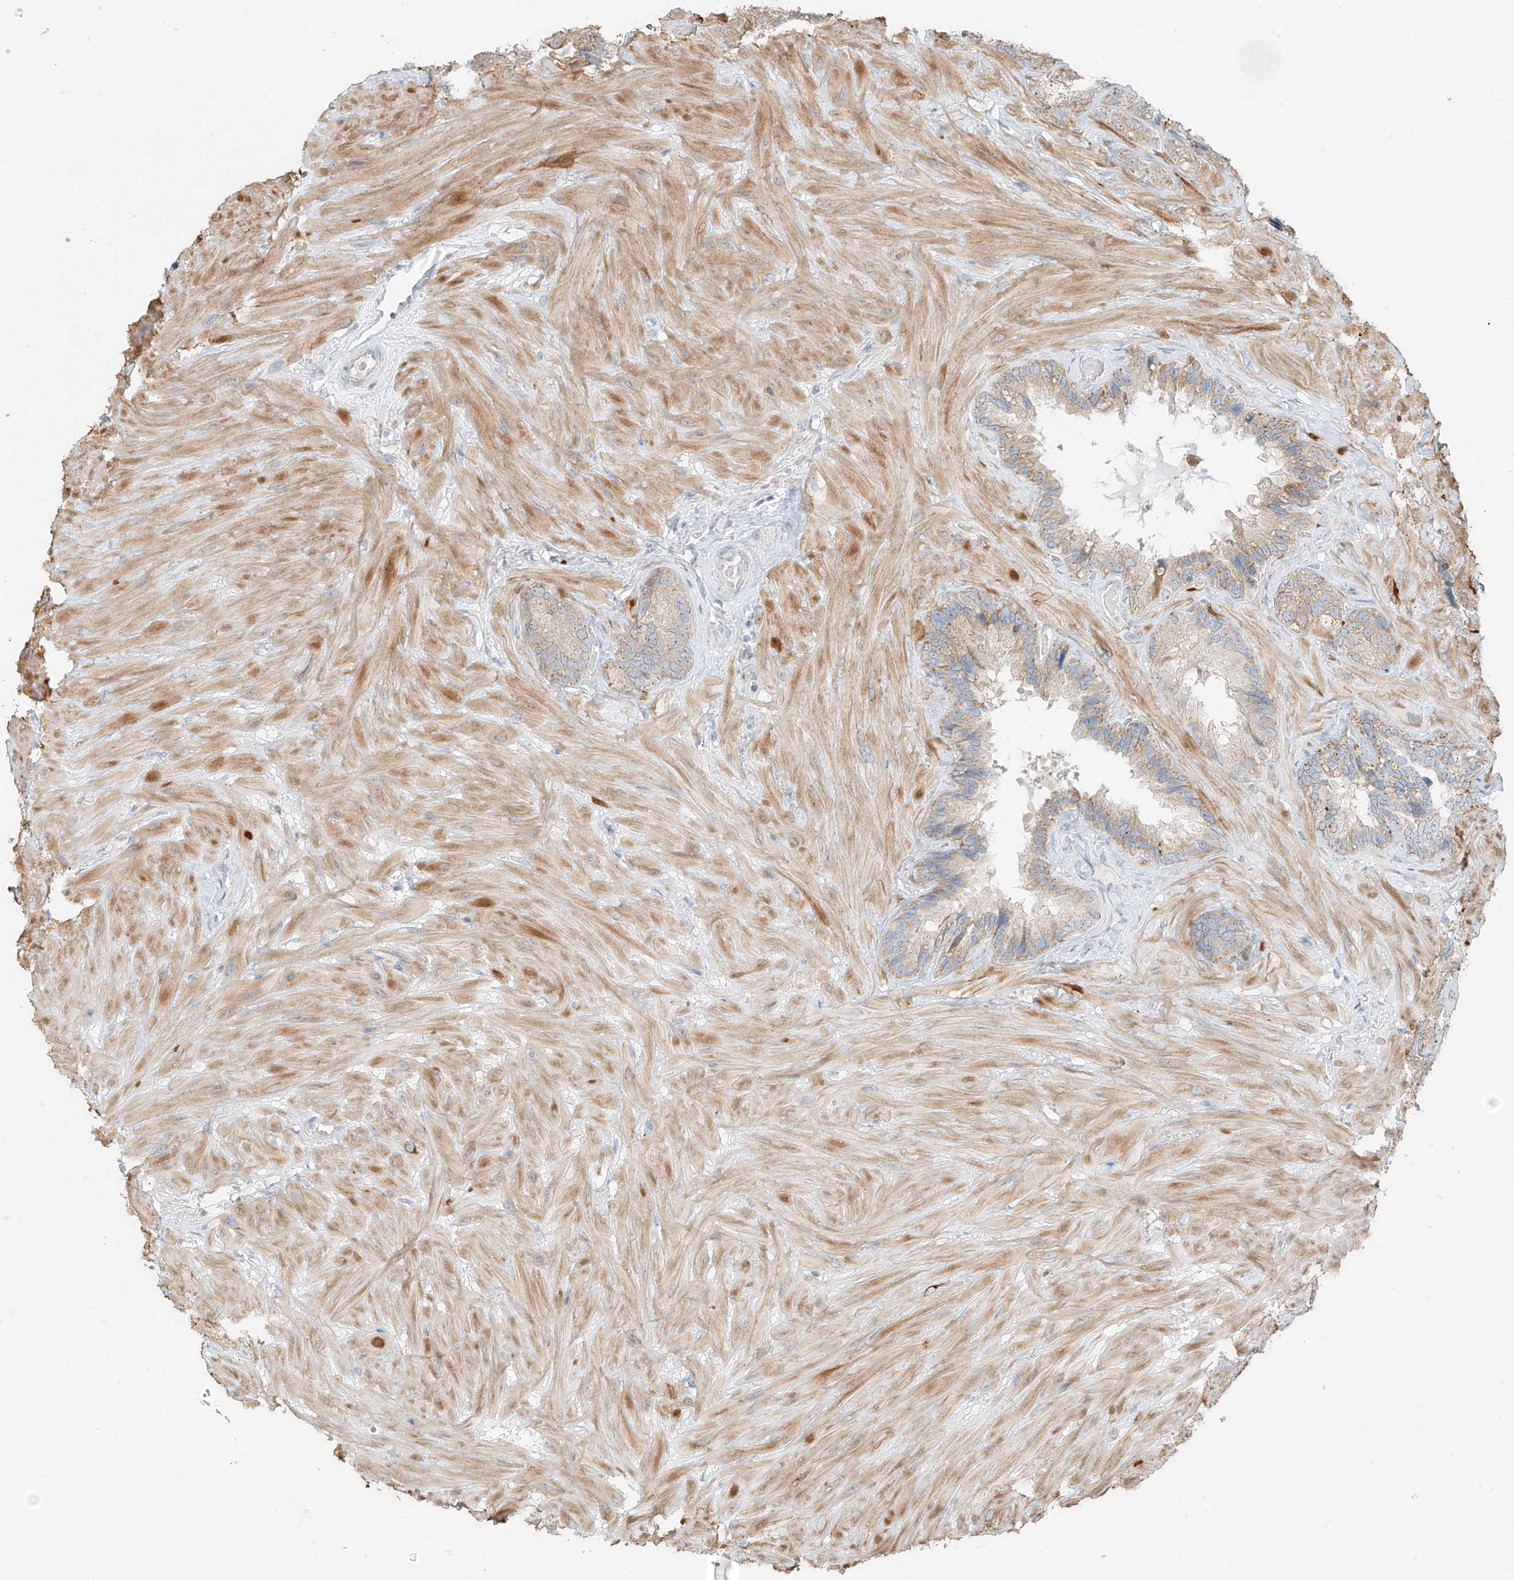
{"staining": {"intensity": "moderate", "quantity": "25%-75%", "location": "cytoplasmic/membranous"}, "tissue": "seminal vesicle", "cell_type": "Glandular cells", "image_type": "normal", "snomed": [{"axis": "morphology", "description": "Normal tissue, NOS"}, {"axis": "topography", "description": "Prostate"}, {"axis": "topography", "description": "Seminal veicle"}], "caption": "High-magnification brightfield microscopy of benign seminal vesicle stained with DAB (3,3'-diaminobenzidine) (brown) and counterstained with hematoxylin (blue). glandular cells exhibit moderate cytoplasmic/membranous expression is identified in approximately25%-75% of cells. The protein is stained brown, and the nuclei are stained in blue (DAB IHC with brightfield microscopy, high magnification).", "gene": "UST", "patient": {"sex": "male", "age": 68}}